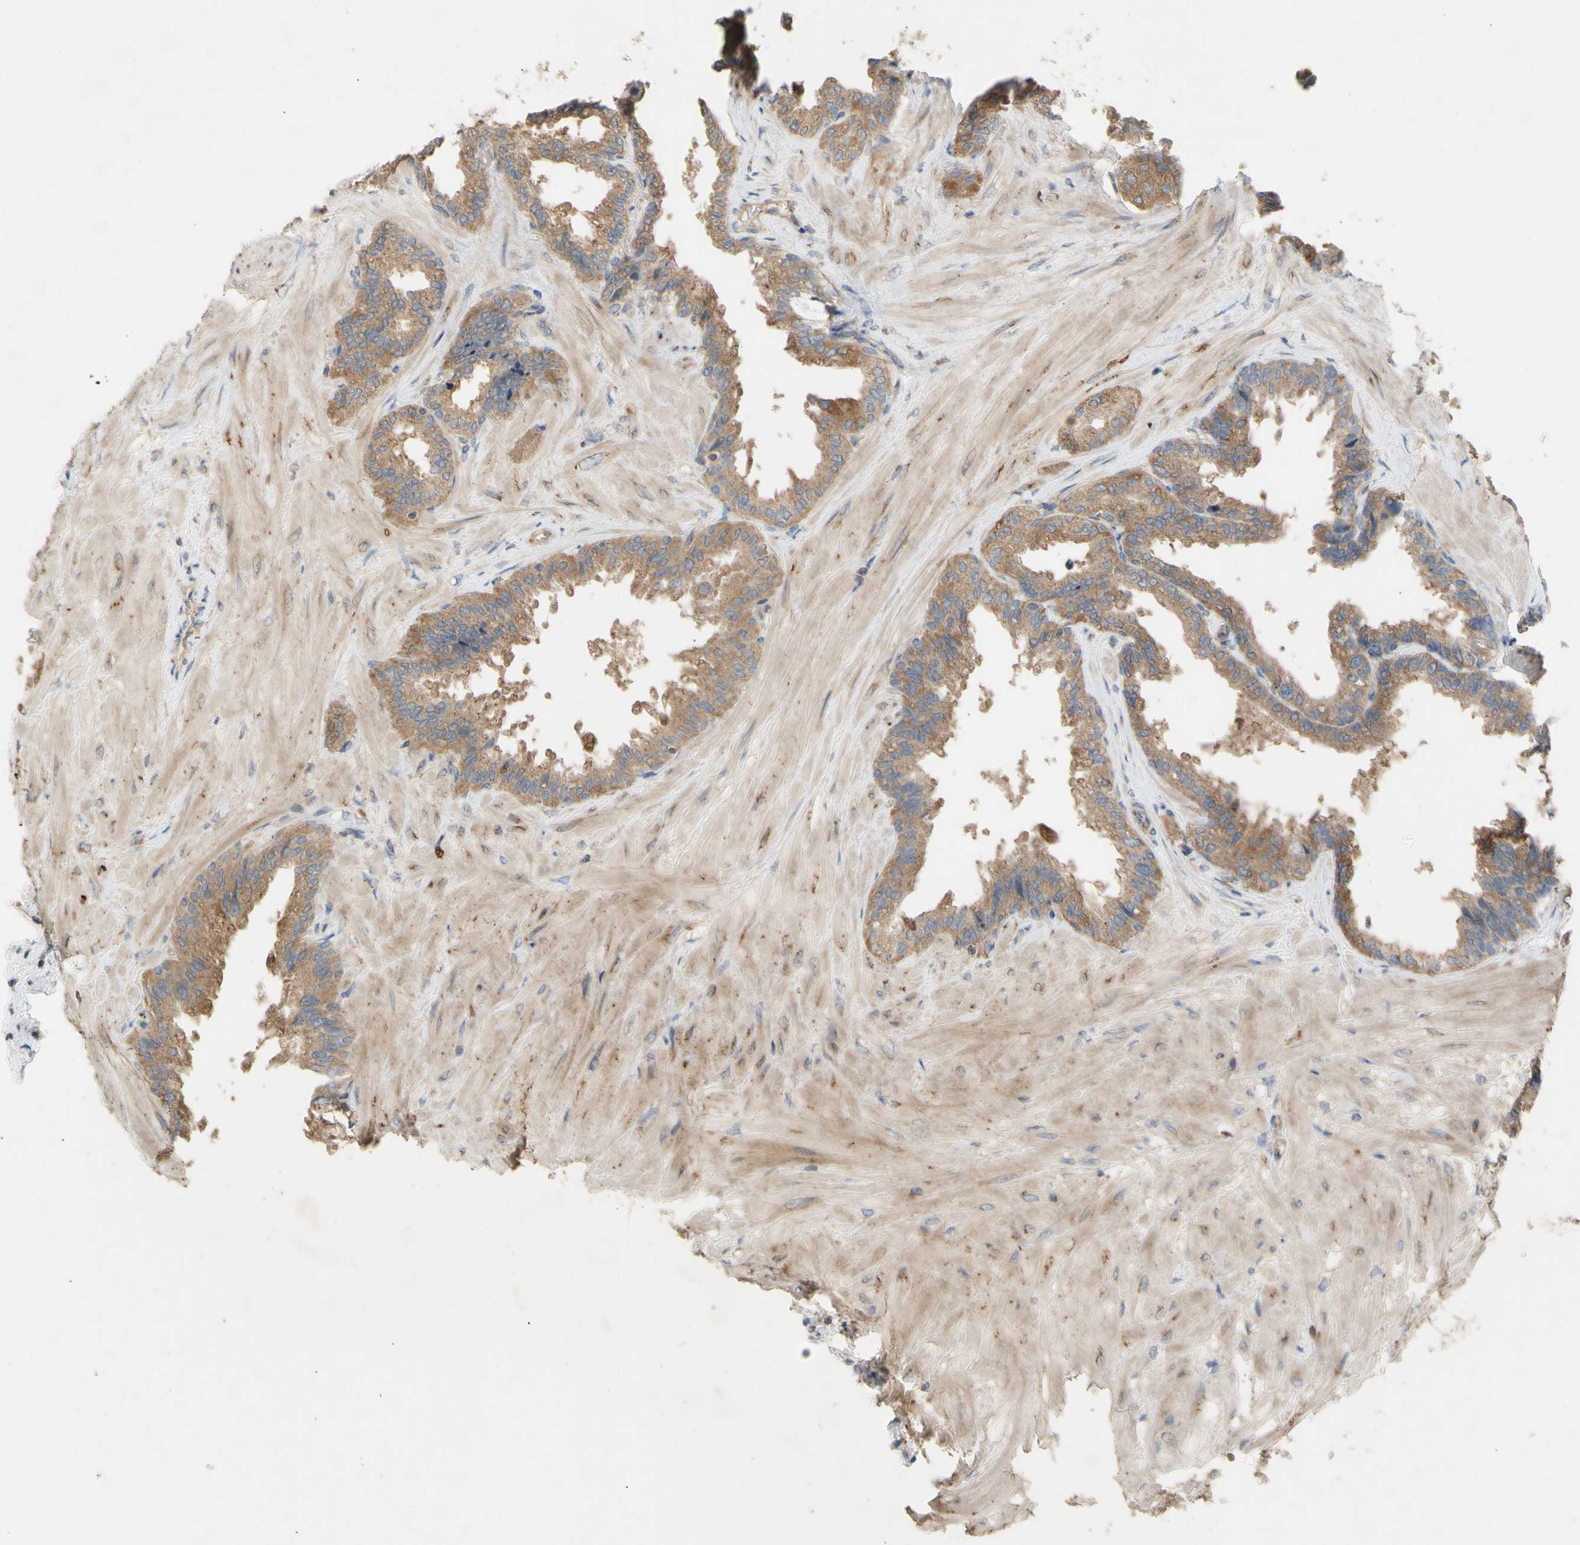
{"staining": {"intensity": "moderate", "quantity": ">75%", "location": "cytoplasmic/membranous"}, "tissue": "seminal vesicle", "cell_type": "Glandular cells", "image_type": "normal", "snomed": [{"axis": "morphology", "description": "Normal tissue, NOS"}, {"axis": "topography", "description": "Seminal veicle"}], "caption": "DAB (3,3'-diaminobenzidine) immunohistochemical staining of unremarkable human seminal vesicle exhibits moderate cytoplasmic/membranous protein staining in about >75% of glandular cells. (brown staining indicates protein expression, while blue staining denotes nuclei).", "gene": "EIF2S3", "patient": {"sex": "male", "age": 46}}